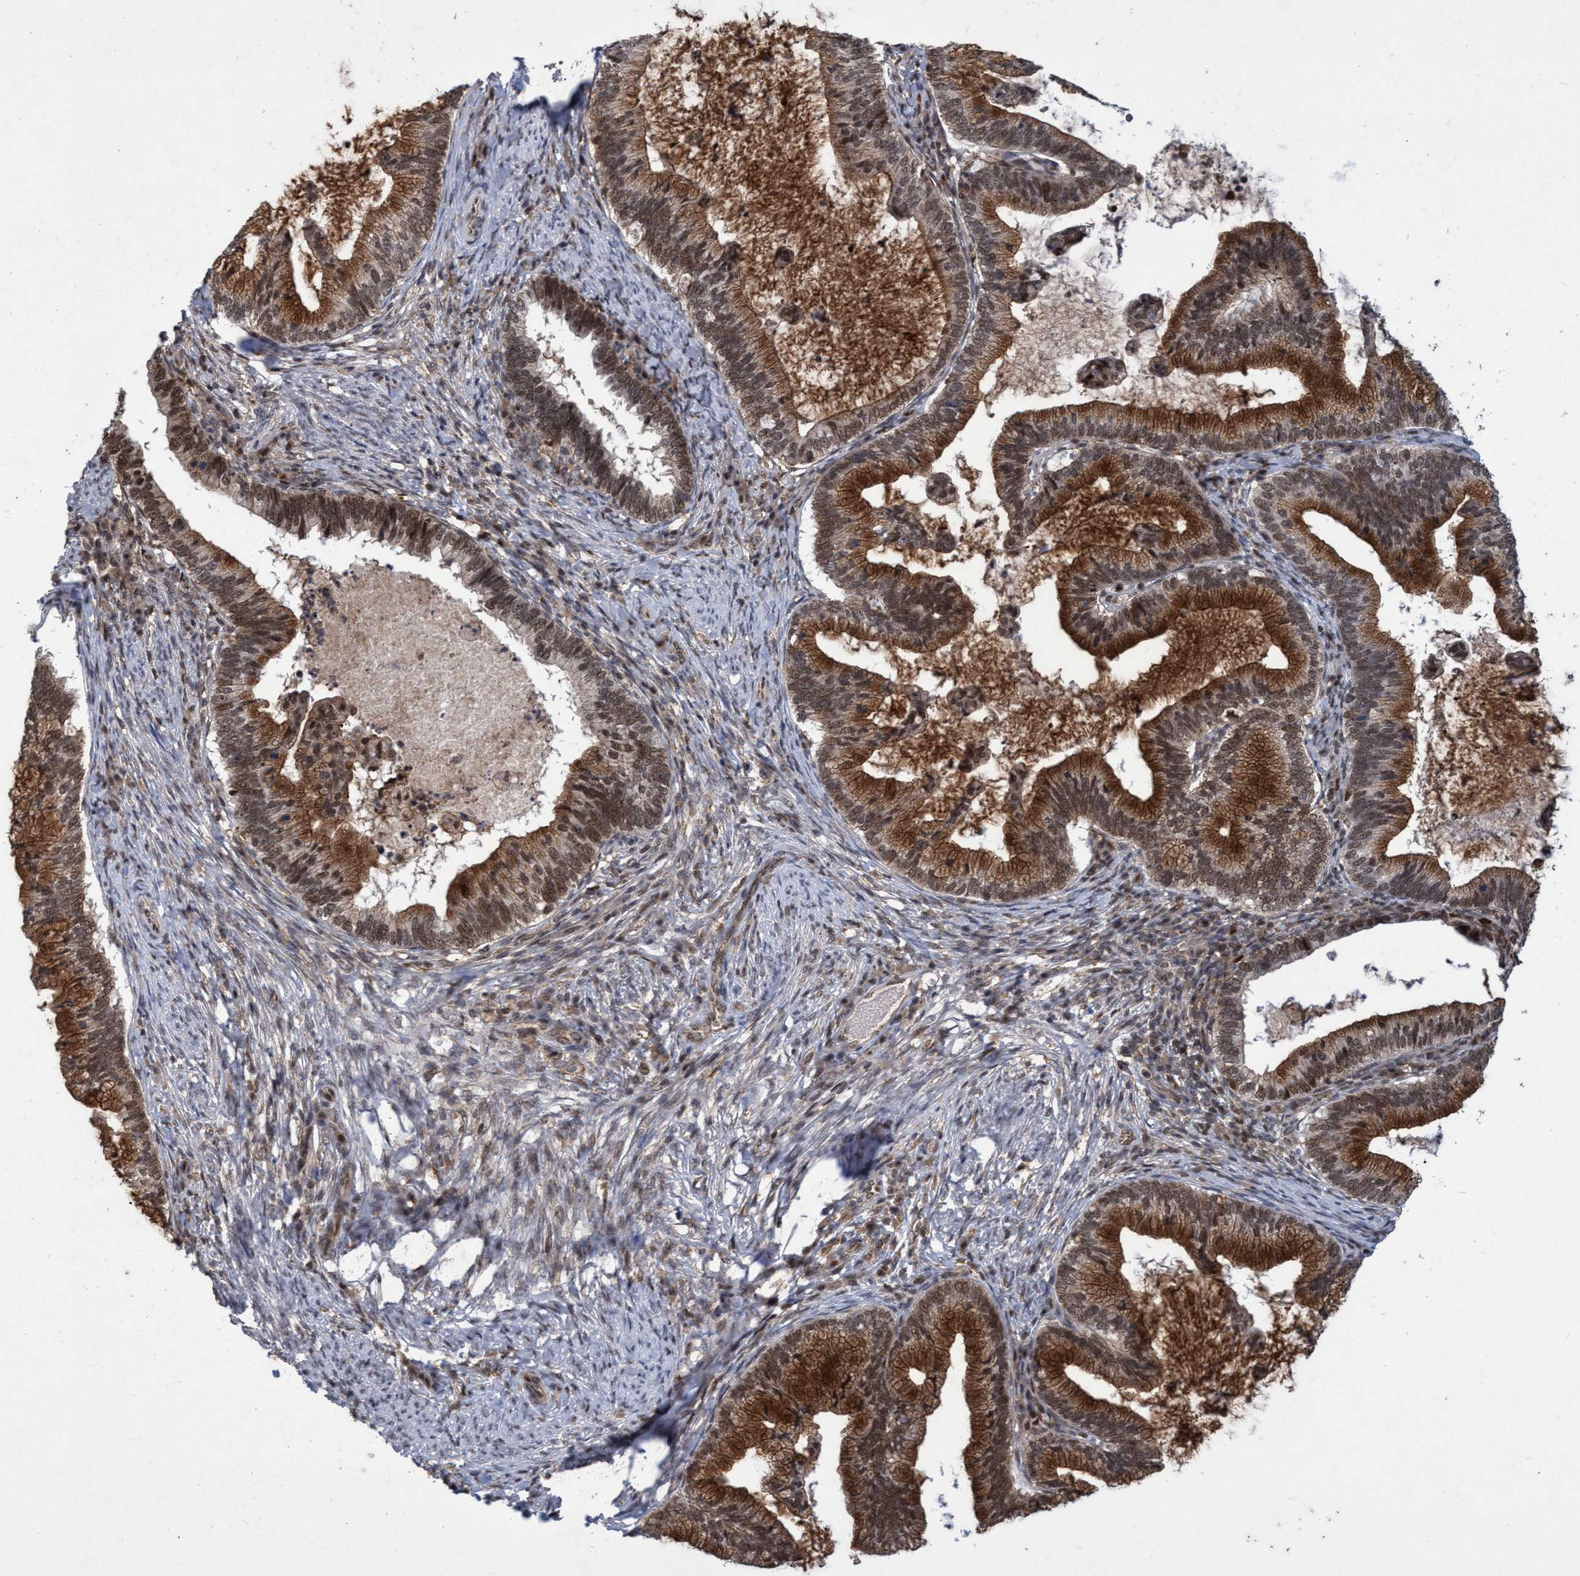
{"staining": {"intensity": "strong", "quantity": ">75%", "location": "cytoplasmic/membranous,nuclear"}, "tissue": "cervical cancer", "cell_type": "Tumor cells", "image_type": "cancer", "snomed": [{"axis": "morphology", "description": "Adenocarcinoma, NOS"}, {"axis": "topography", "description": "Cervix"}], "caption": "Cervical adenocarcinoma tissue demonstrates strong cytoplasmic/membranous and nuclear positivity in about >75% of tumor cells, visualized by immunohistochemistry. The protein is shown in brown color, while the nuclei are stained blue.", "gene": "GTF2F1", "patient": {"sex": "female", "age": 36}}